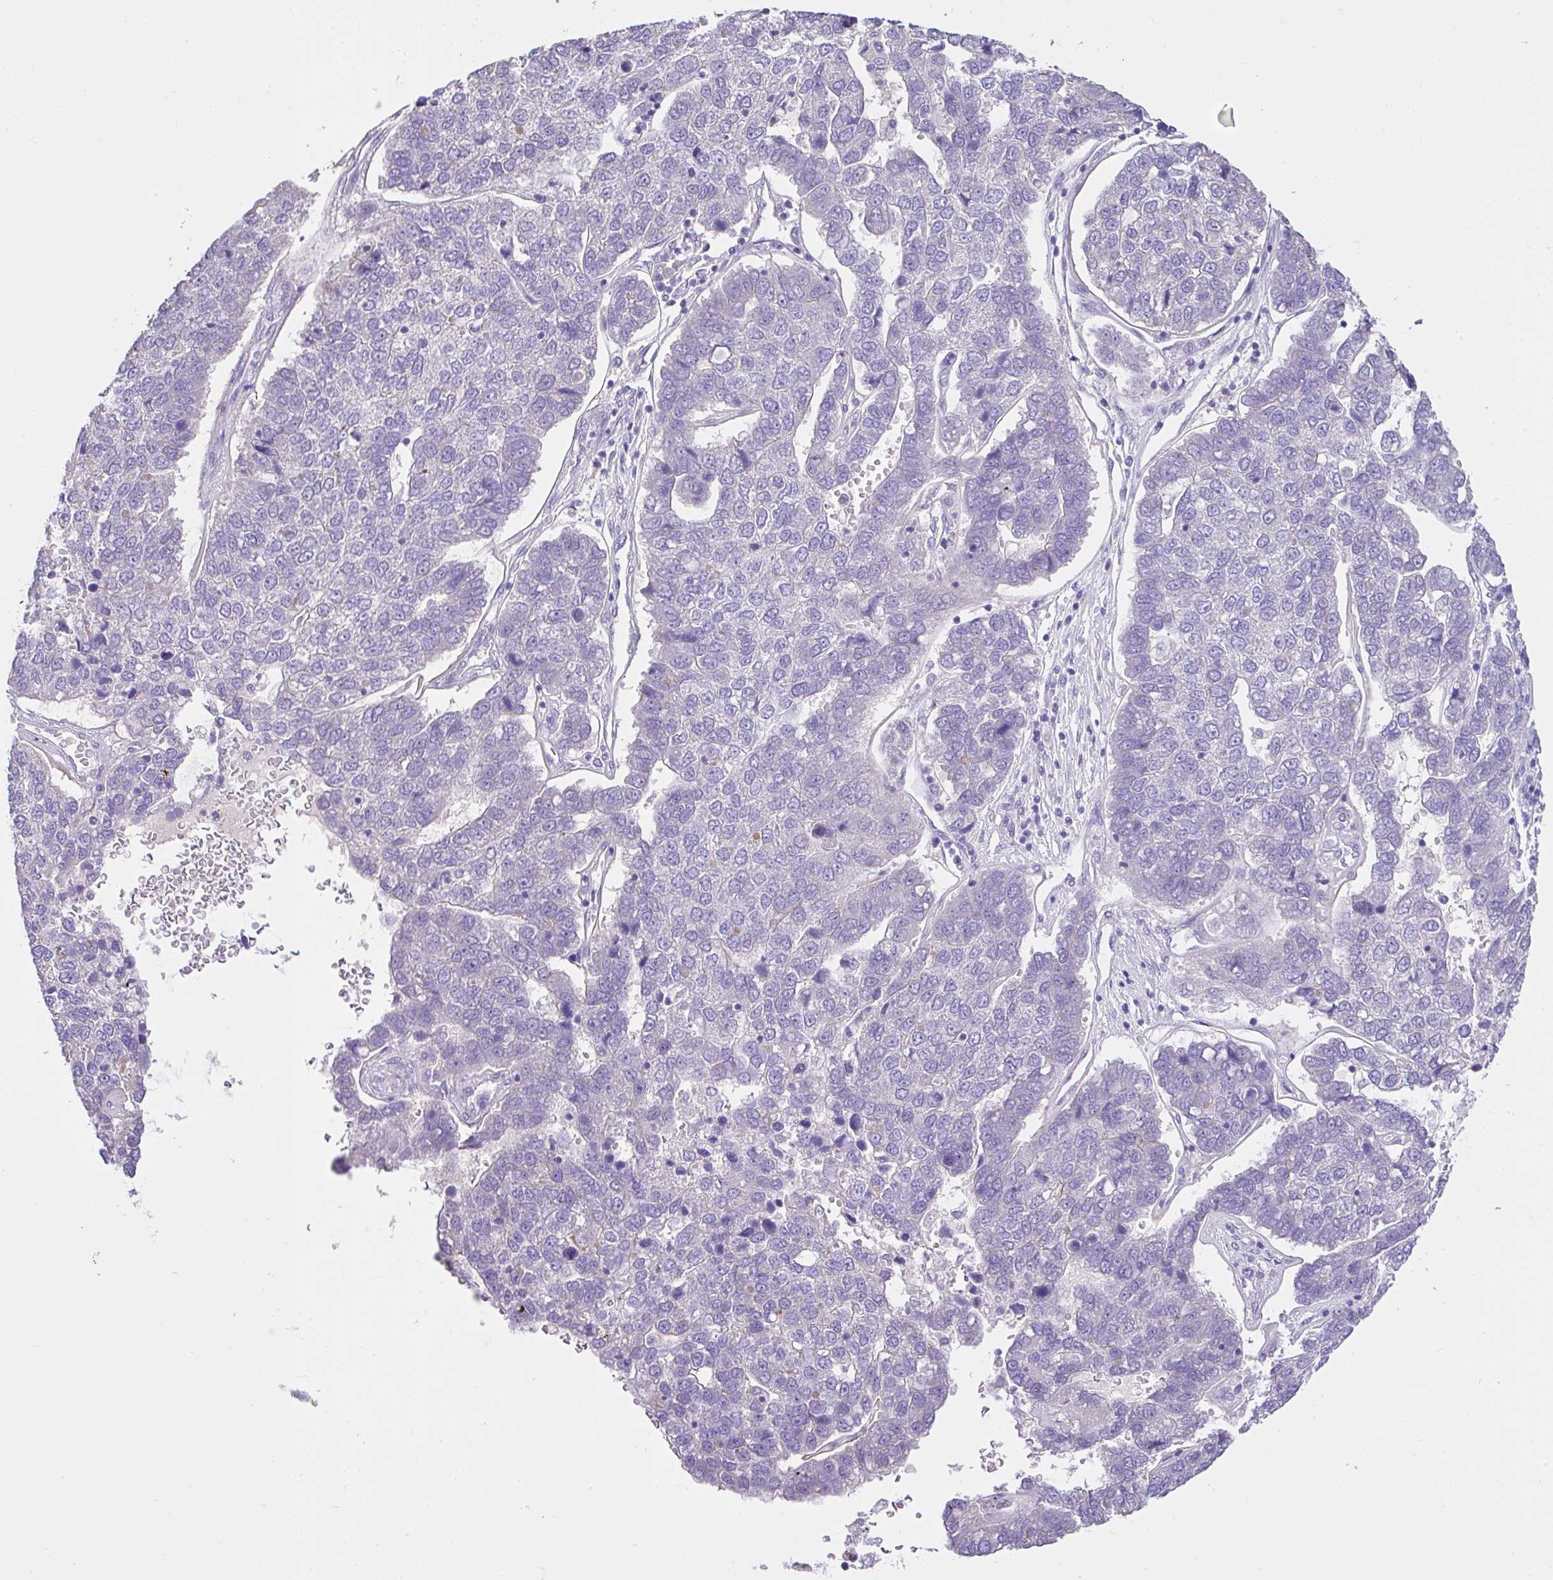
{"staining": {"intensity": "negative", "quantity": "none", "location": "none"}, "tissue": "pancreatic cancer", "cell_type": "Tumor cells", "image_type": "cancer", "snomed": [{"axis": "morphology", "description": "Adenocarcinoma, NOS"}, {"axis": "topography", "description": "Pancreas"}], "caption": "IHC of pancreatic cancer demonstrates no staining in tumor cells.", "gene": "CTU1", "patient": {"sex": "female", "age": 61}}